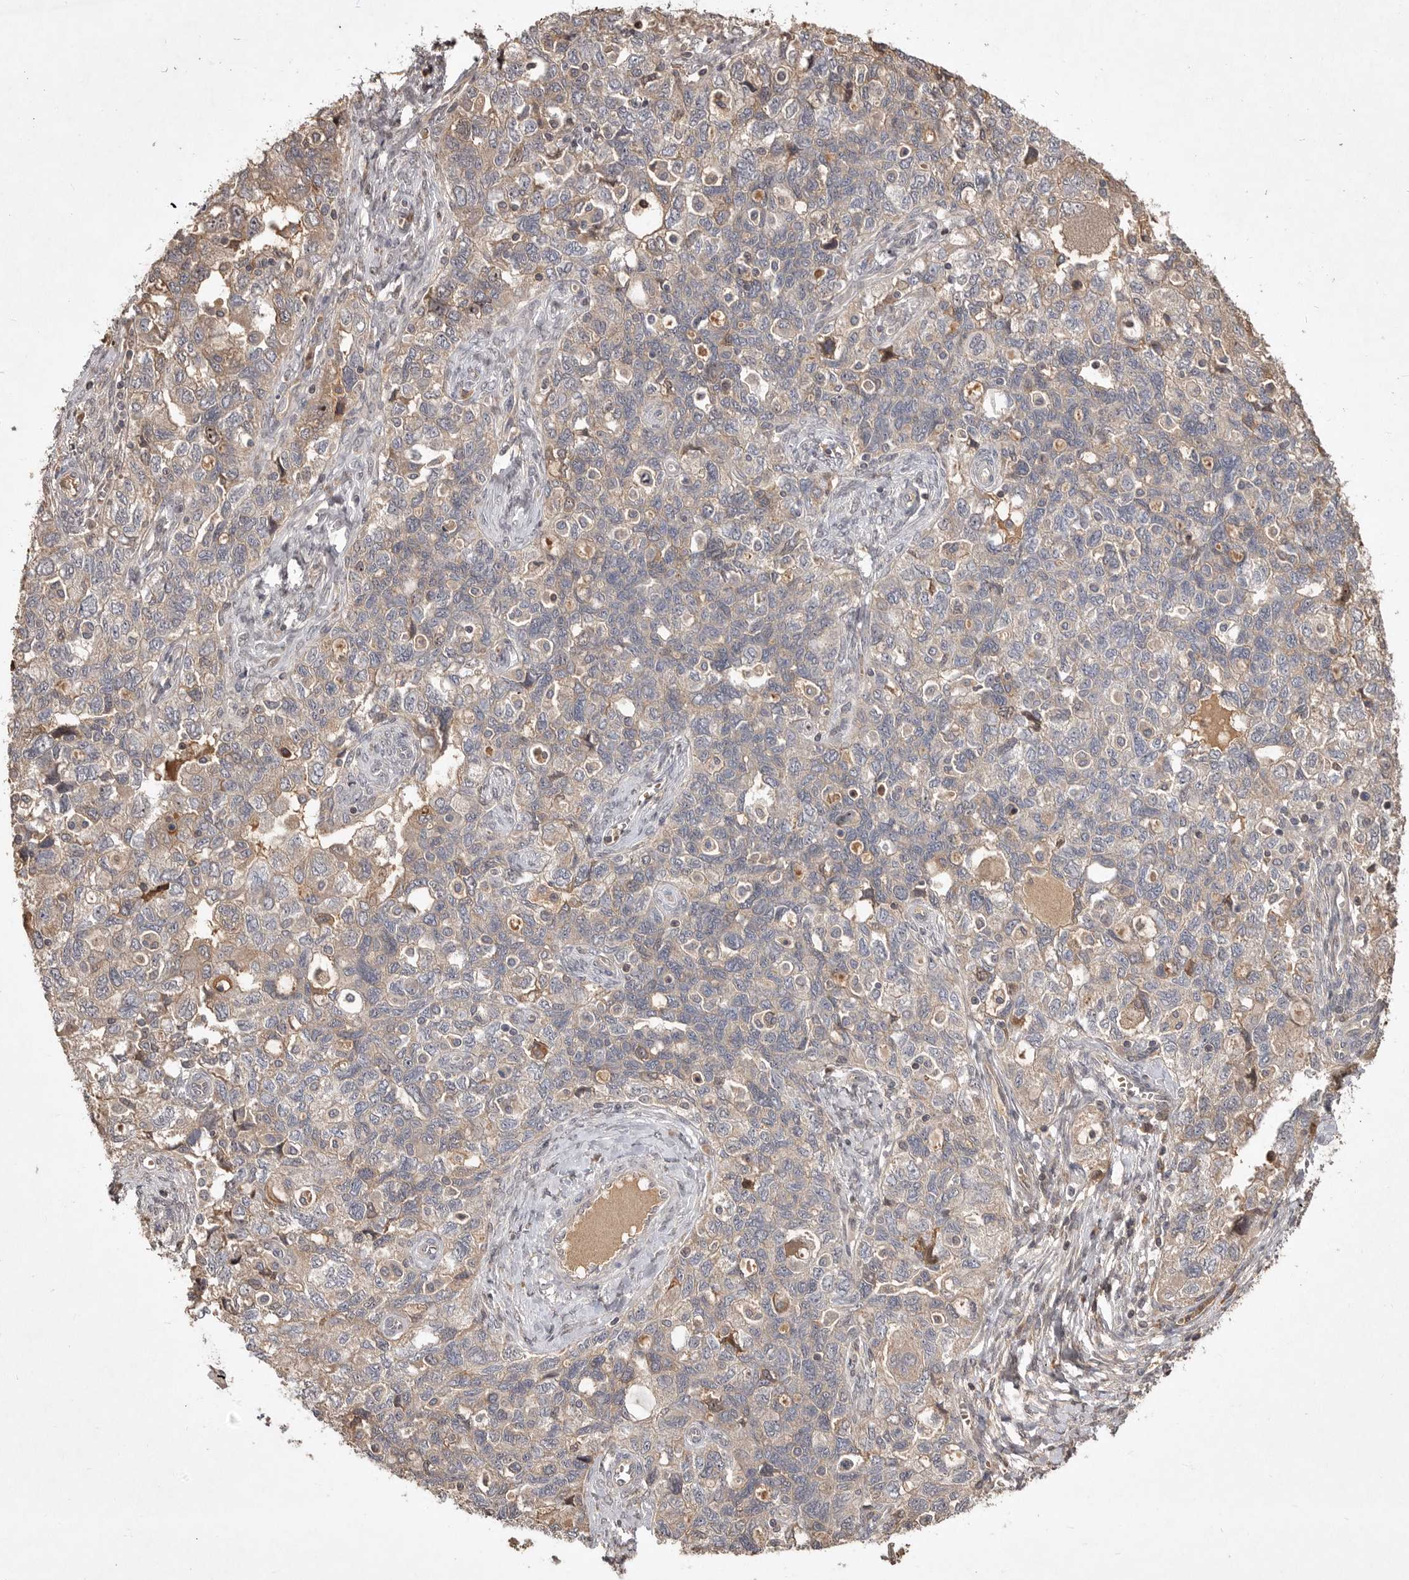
{"staining": {"intensity": "weak", "quantity": "25%-75%", "location": "cytoplasmic/membranous"}, "tissue": "ovarian cancer", "cell_type": "Tumor cells", "image_type": "cancer", "snomed": [{"axis": "morphology", "description": "Carcinoma, NOS"}, {"axis": "morphology", "description": "Cystadenocarcinoma, serous, NOS"}, {"axis": "topography", "description": "Ovary"}], "caption": "Protein positivity by immunohistochemistry demonstrates weak cytoplasmic/membranous positivity in approximately 25%-75% of tumor cells in ovarian serous cystadenocarcinoma.", "gene": "VN1R4", "patient": {"sex": "female", "age": 69}}